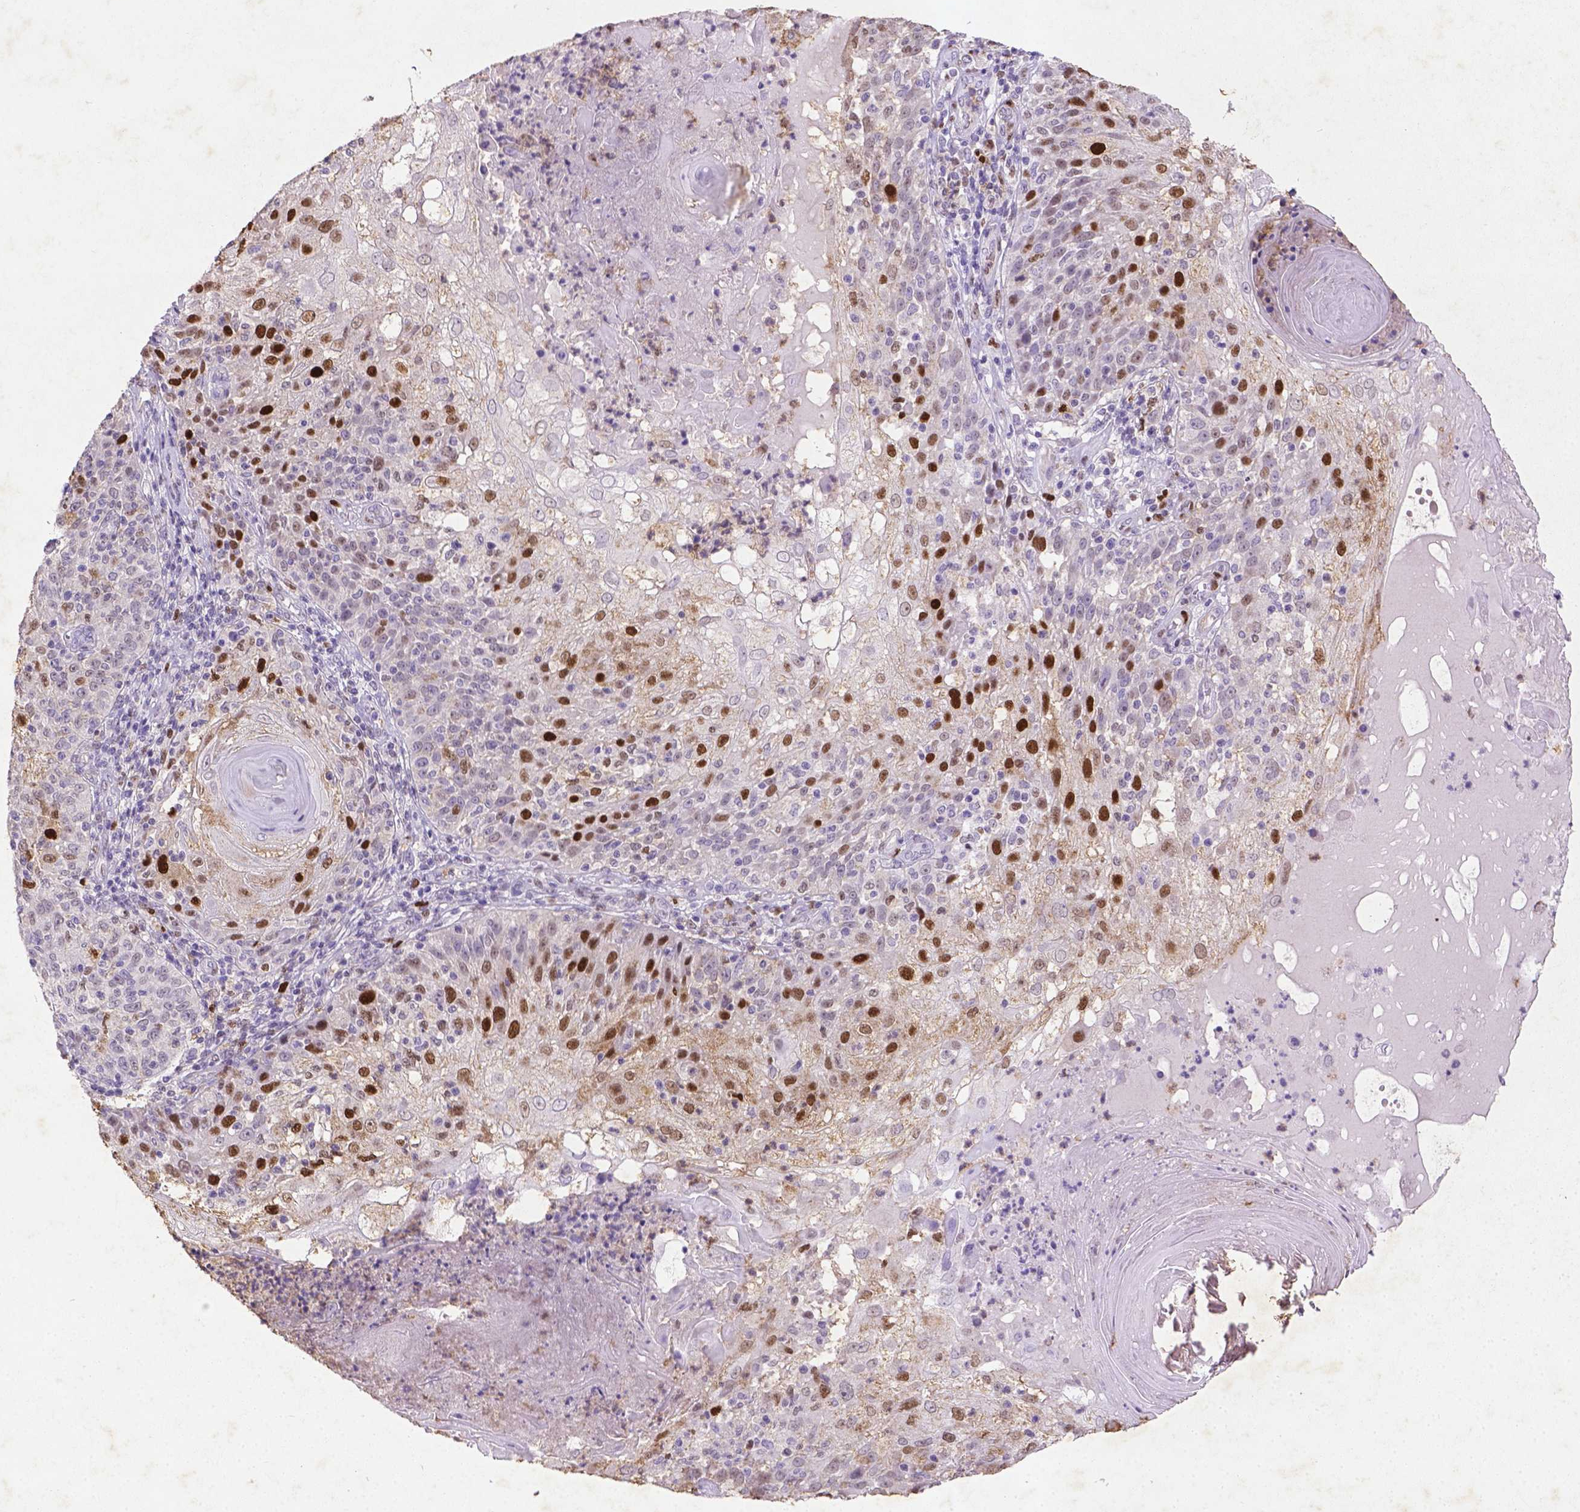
{"staining": {"intensity": "strong", "quantity": "25%-75%", "location": "cytoplasmic/membranous"}, "tissue": "skin cancer", "cell_type": "Tumor cells", "image_type": "cancer", "snomed": [{"axis": "morphology", "description": "Normal tissue, NOS"}, {"axis": "morphology", "description": "Squamous cell carcinoma, NOS"}, {"axis": "topography", "description": "Skin"}], "caption": "Skin cancer stained with IHC reveals strong cytoplasmic/membranous positivity in approximately 25%-75% of tumor cells. (DAB IHC with brightfield microscopy, high magnification).", "gene": "CDKN1A", "patient": {"sex": "female", "age": 83}}